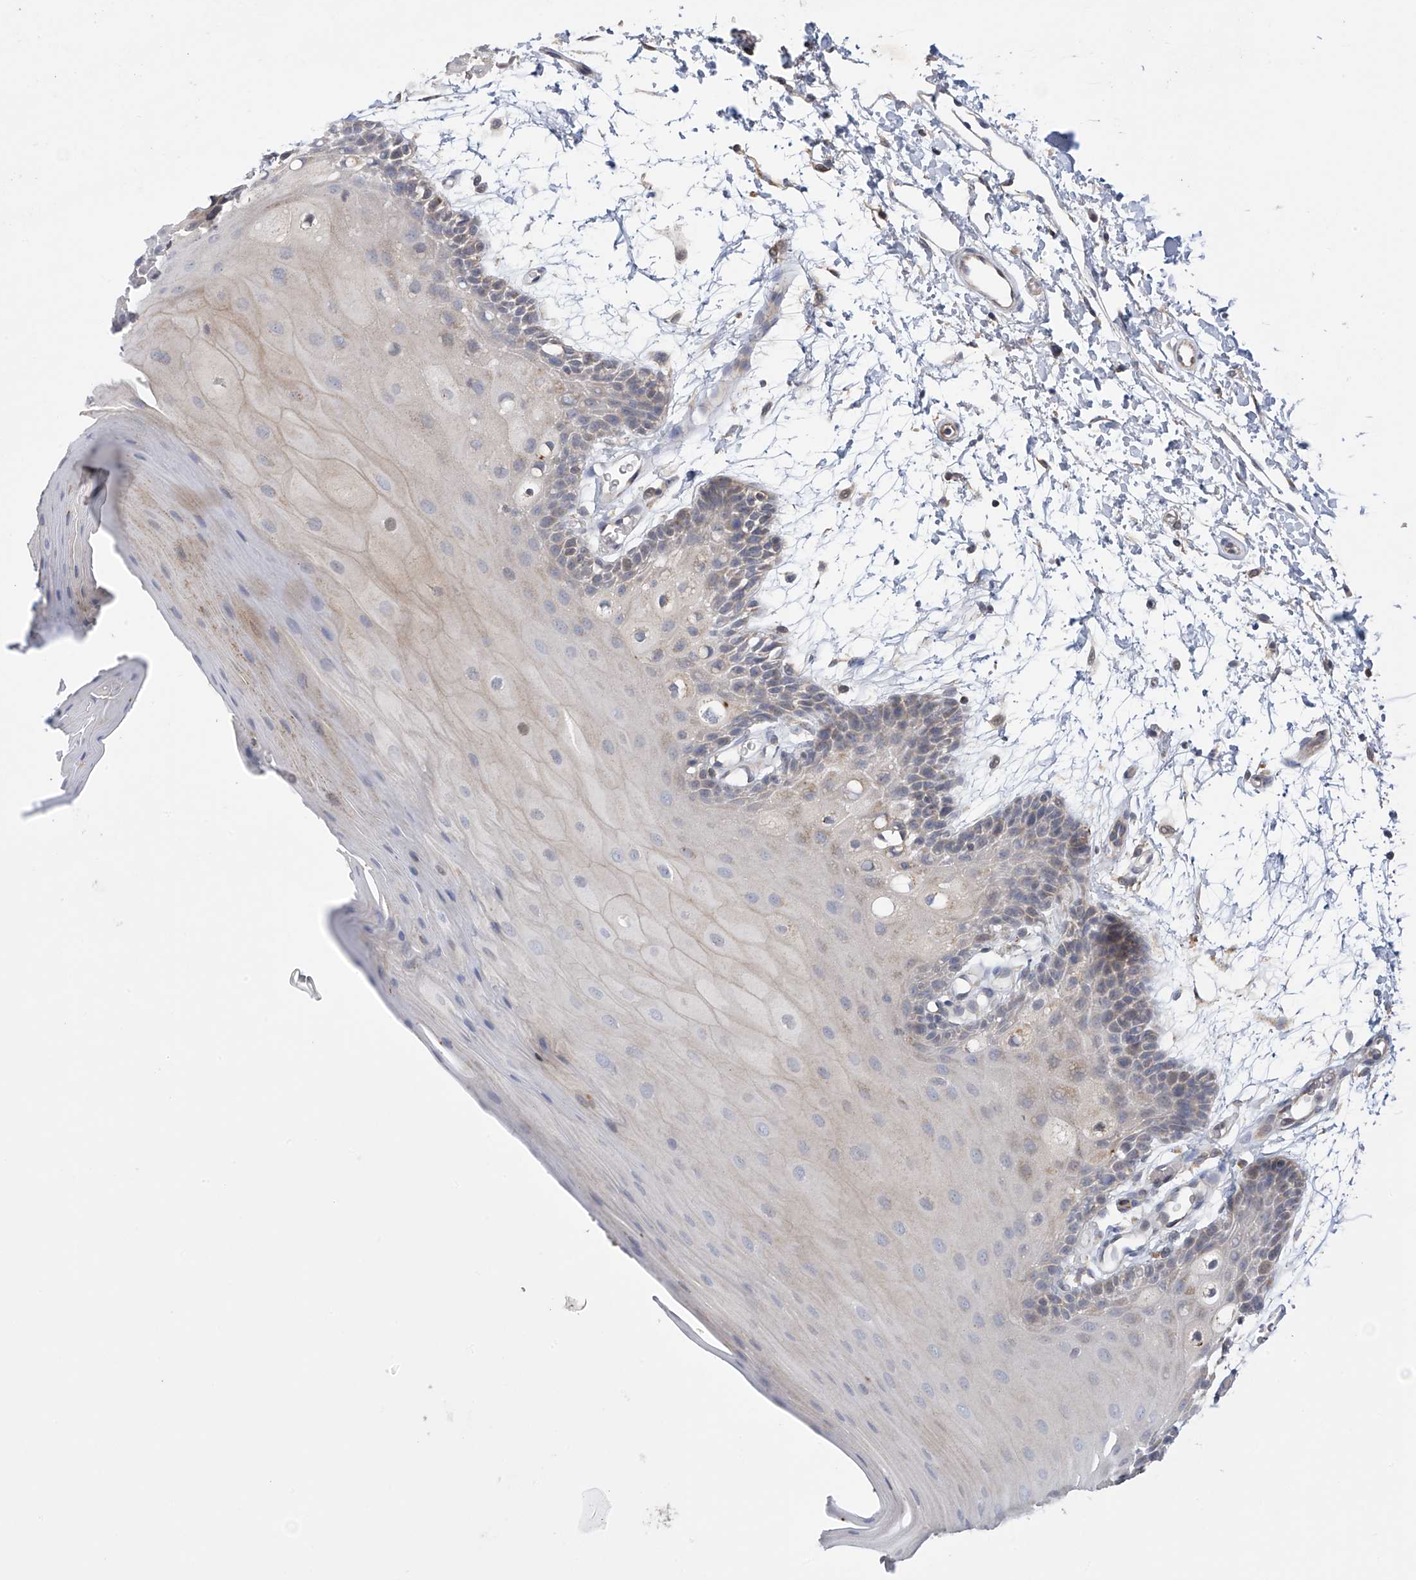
{"staining": {"intensity": "weak", "quantity": "25%-75%", "location": "cytoplasmic/membranous"}, "tissue": "oral mucosa", "cell_type": "Squamous epithelial cells", "image_type": "normal", "snomed": [{"axis": "morphology", "description": "Normal tissue, NOS"}, {"axis": "topography", "description": "Skeletal muscle"}, {"axis": "topography", "description": "Oral tissue"}, {"axis": "topography", "description": "Salivary gland"}, {"axis": "topography", "description": "Peripheral nerve tissue"}], "caption": "Immunohistochemistry (DAB) staining of normal oral mucosa demonstrates weak cytoplasmic/membranous protein positivity in approximately 25%-75% of squamous epithelial cells.", "gene": "SLCO4A1", "patient": {"sex": "male", "age": 54}}